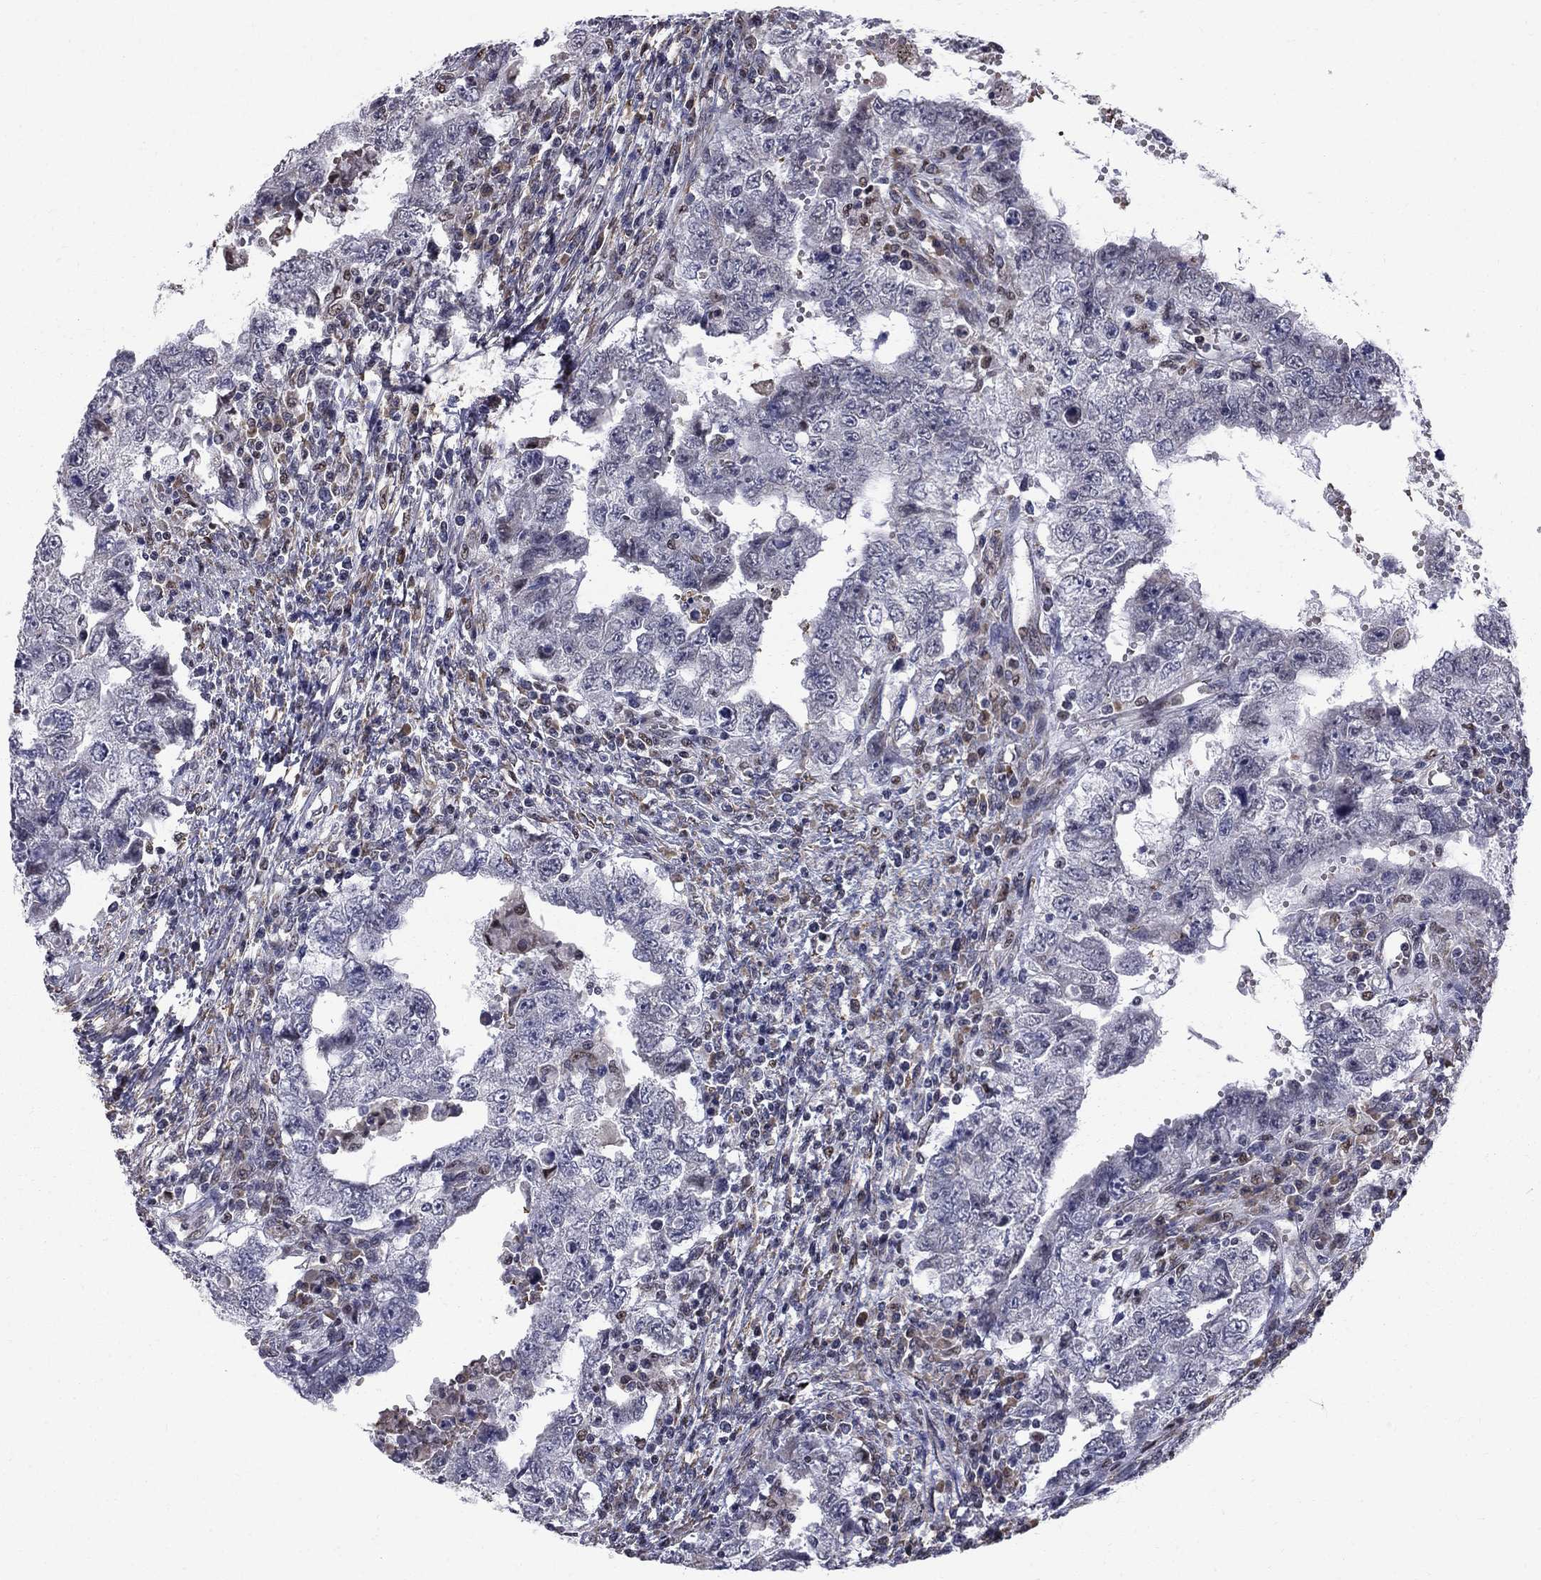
{"staining": {"intensity": "negative", "quantity": "none", "location": "none"}, "tissue": "testis cancer", "cell_type": "Tumor cells", "image_type": "cancer", "snomed": [{"axis": "morphology", "description": "Carcinoma, Embryonal, NOS"}, {"axis": "topography", "description": "Testis"}], "caption": "Immunohistochemical staining of human testis cancer (embryonal carcinoma) demonstrates no significant positivity in tumor cells.", "gene": "HSPB2", "patient": {"sex": "male", "age": 26}}